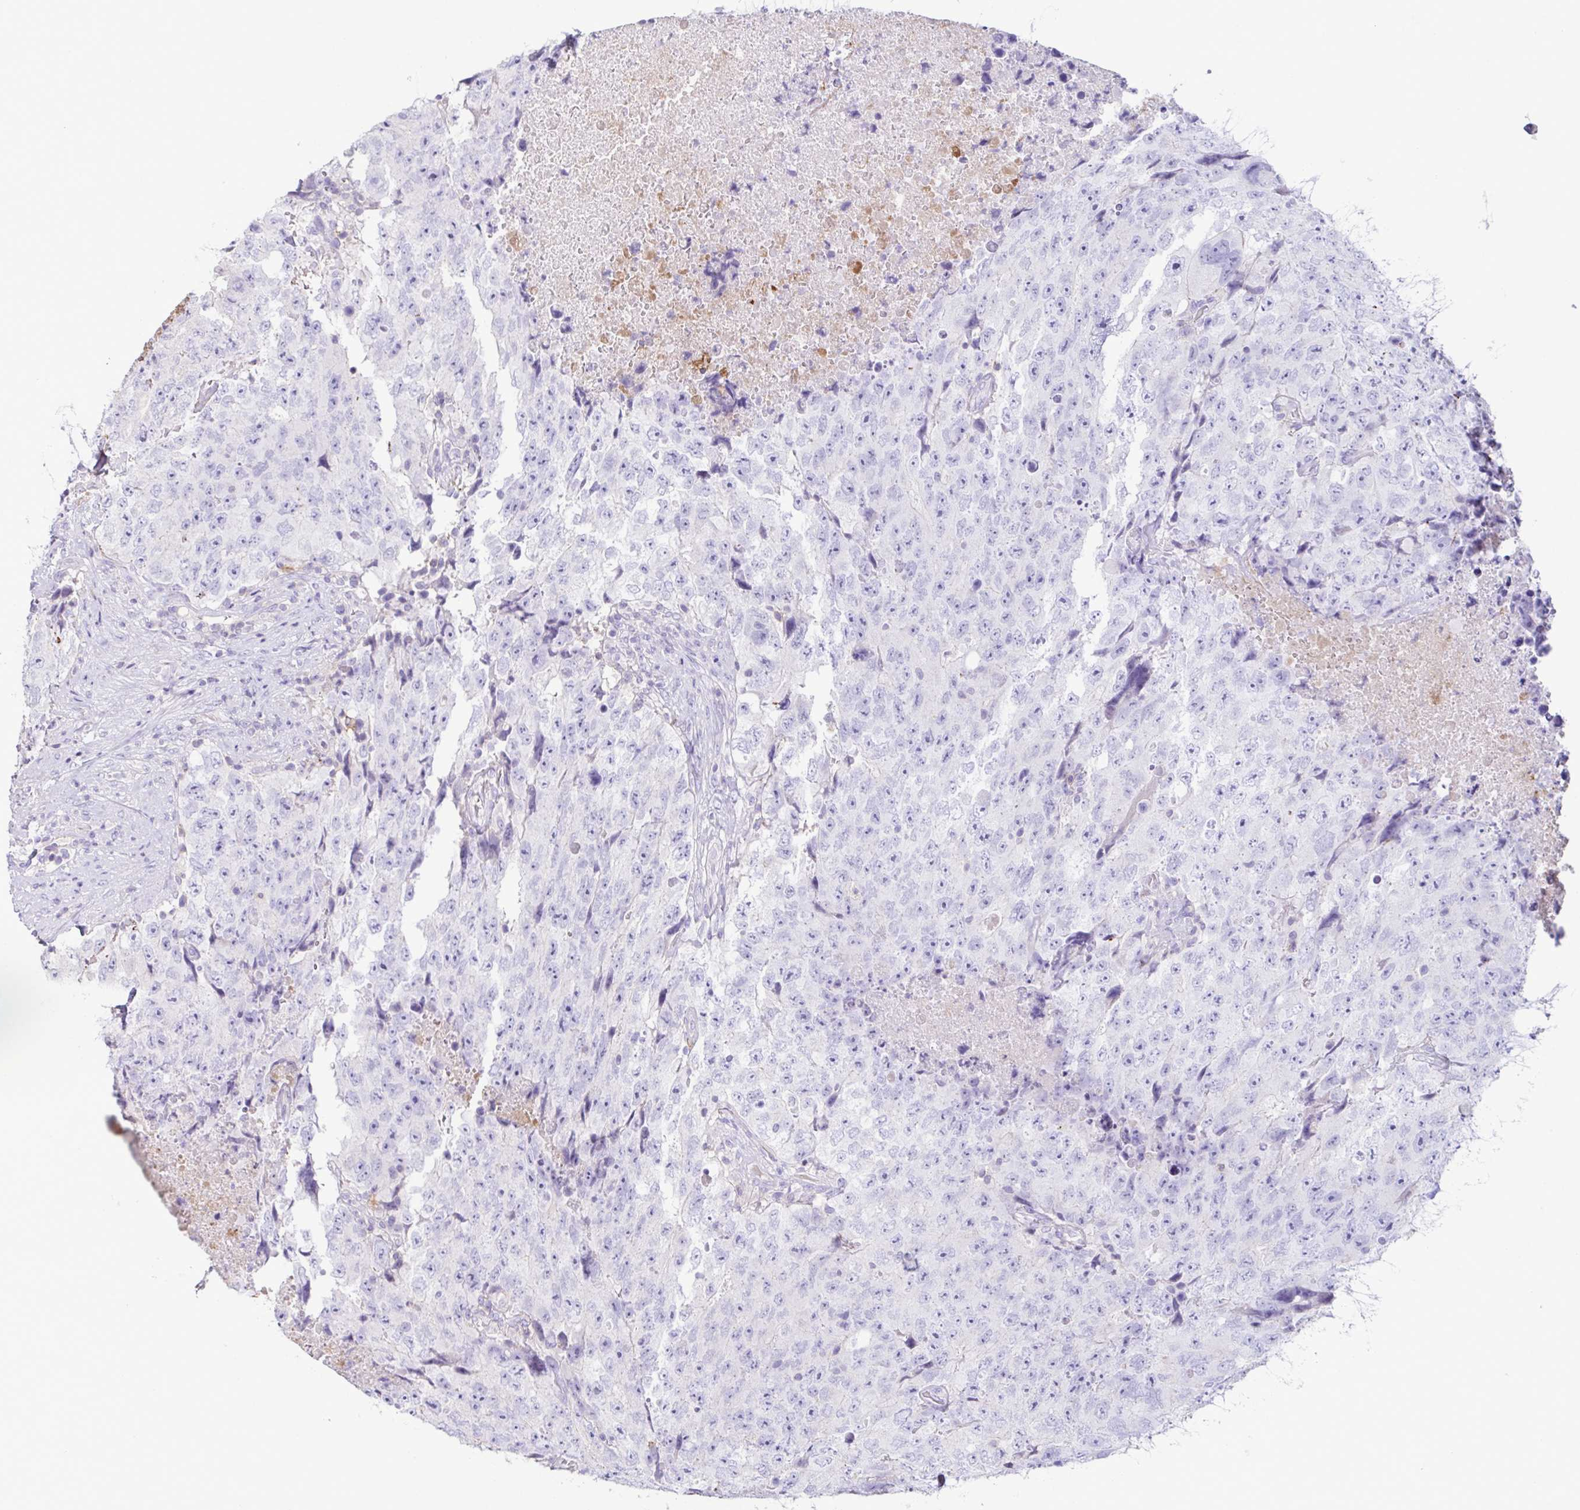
{"staining": {"intensity": "negative", "quantity": "none", "location": "none"}, "tissue": "testis cancer", "cell_type": "Tumor cells", "image_type": "cancer", "snomed": [{"axis": "morphology", "description": "Carcinoma, Embryonal, NOS"}, {"axis": "topography", "description": "Testis"}], "caption": "Embryonal carcinoma (testis) was stained to show a protein in brown. There is no significant staining in tumor cells.", "gene": "MARCO", "patient": {"sex": "male", "age": 24}}